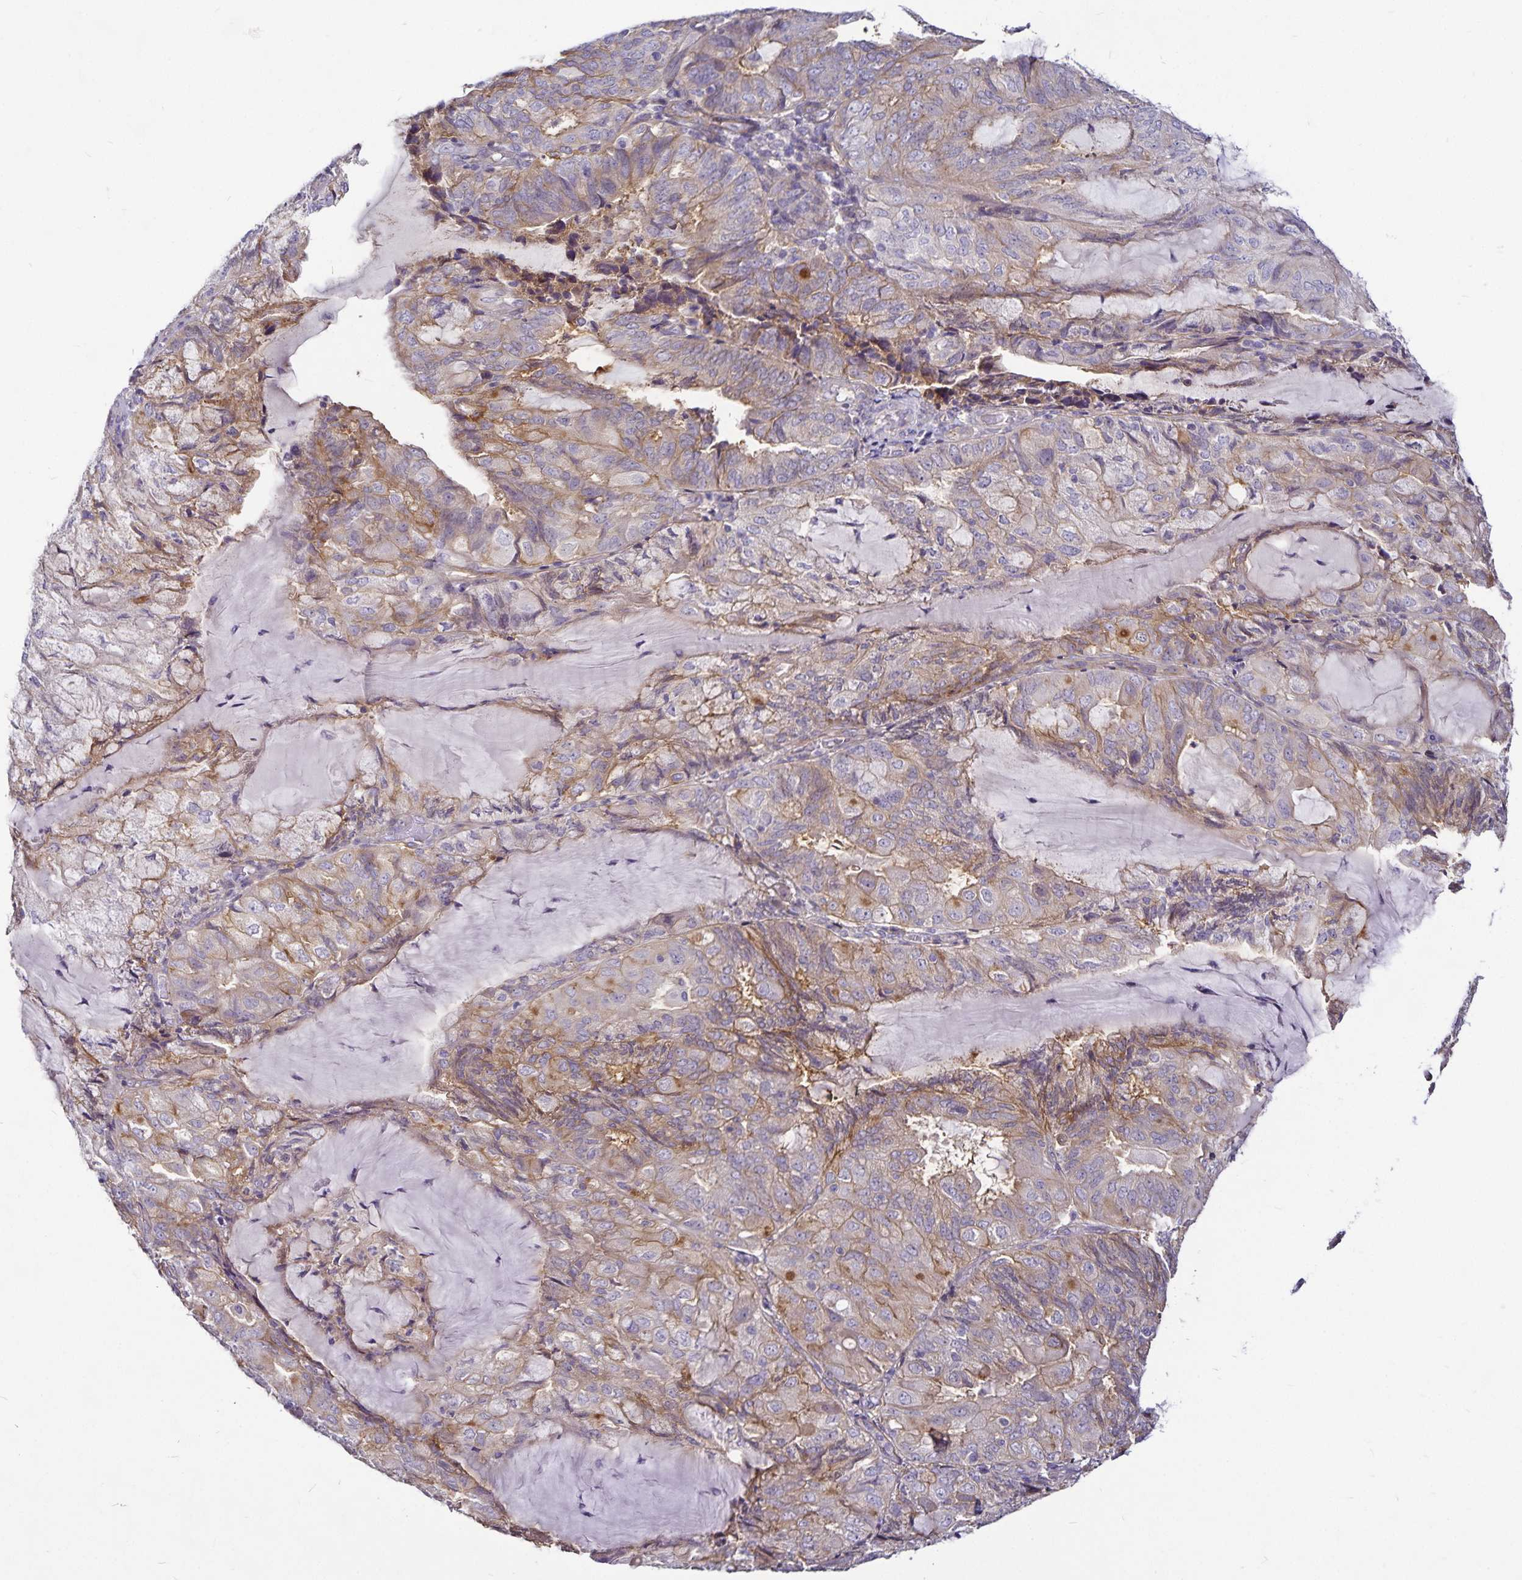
{"staining": {"intensity": "moderate", "quantity": "<25%", "location": "cytoplasmic/membranous"}, "tissue": "endometrial cancer", "cell_type": "Tumor cells", "image_type": "cancer", "snomed": [{"axis": "morphology", "description": "Adenocarcinoma, NOS"}, {"axis": "topography", "description": "Endometrium"}], "caption": "Immunohistochemistry of adenocarcinoma (endometrial) demonstrates low levels of moderate cytoplasmic/membranous staining in approximately <25% of tumor cells. (brown staining indicates protein expression, while blue staining denotes nuclei).", "gene": "GNG12", "patient": {"sex": "female", "age": 81}}